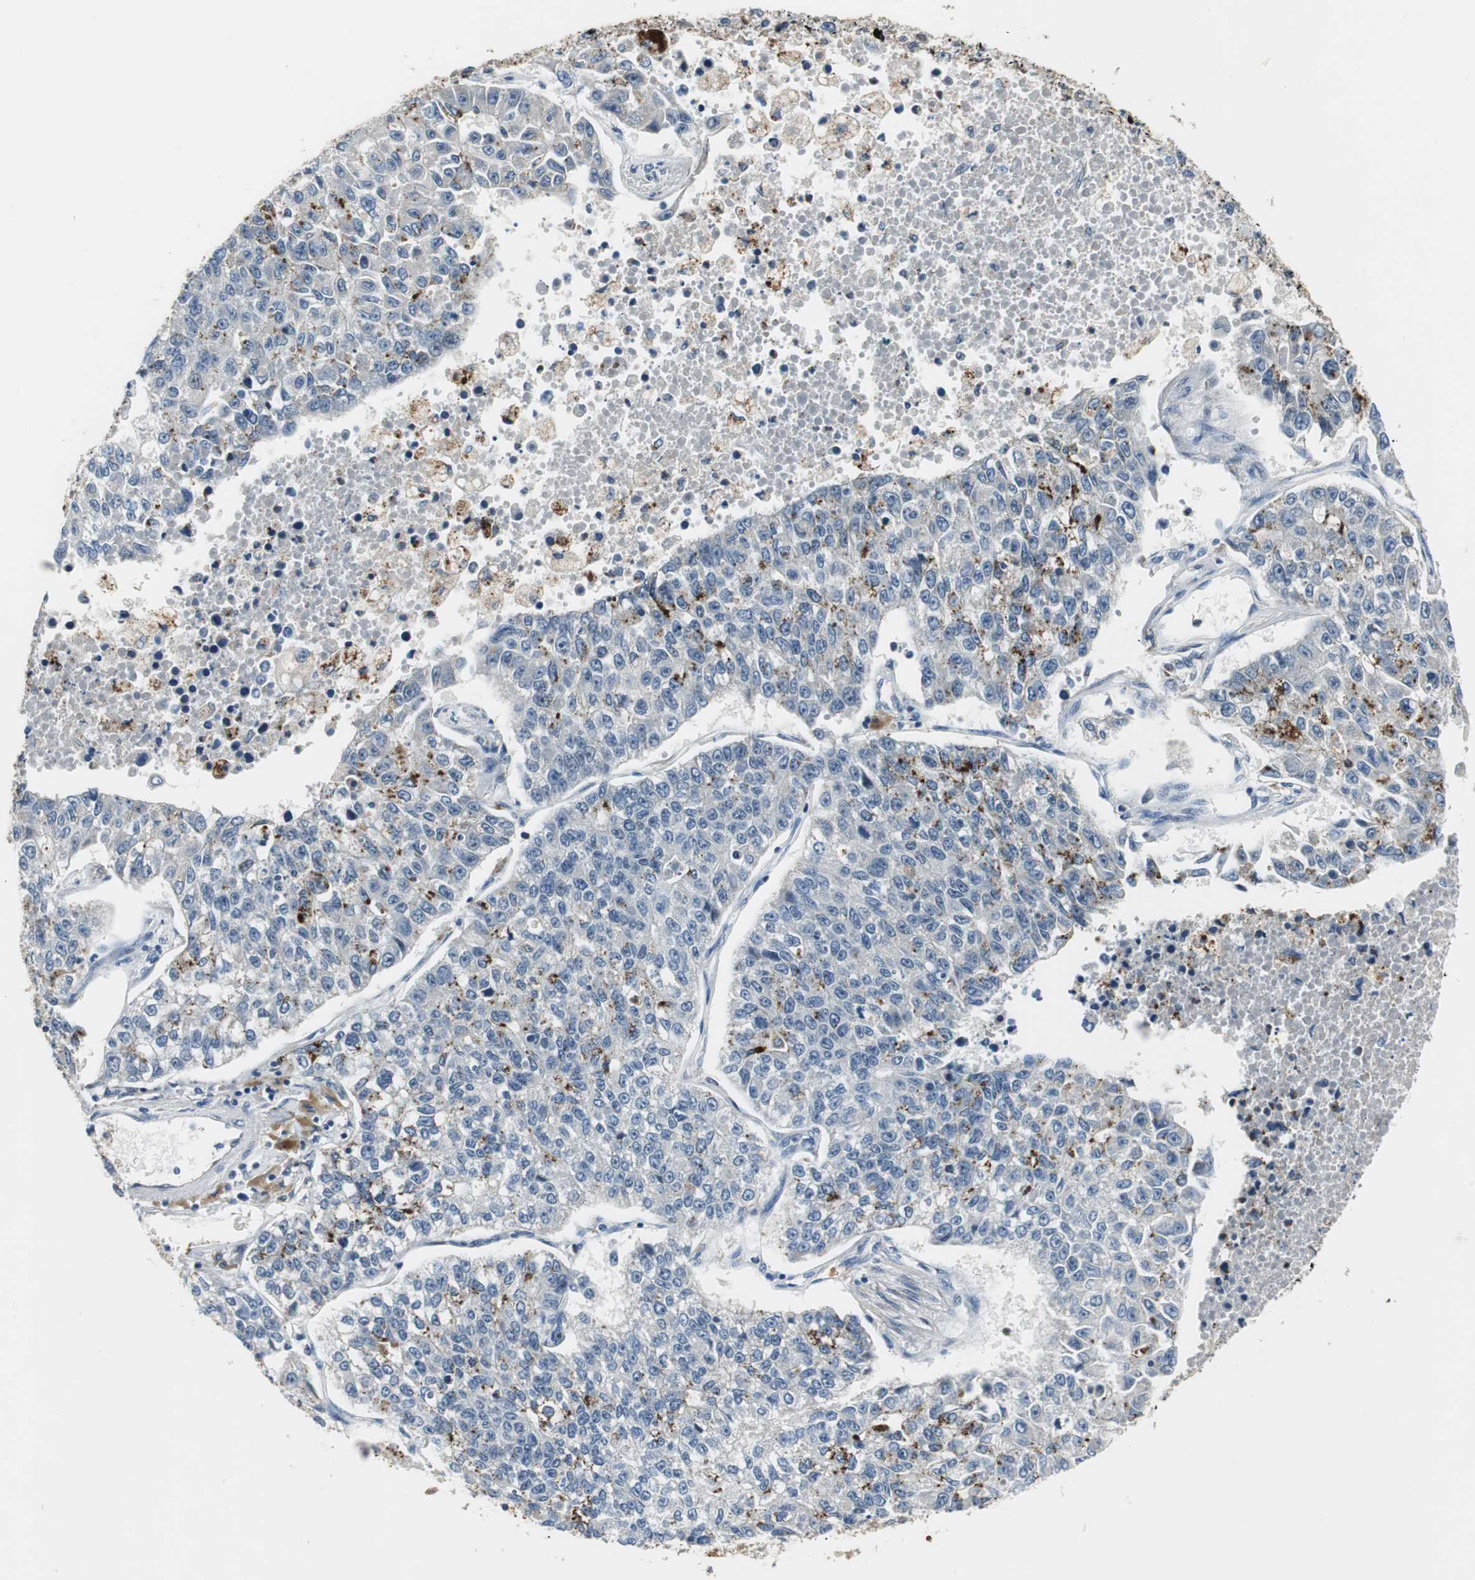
{"staining": {"intensity": "moderate", "quantity": "<25%", "location": "cytoplasmic/membranous"}, "tissue": "lung cancer", "cell_type": "Tumor cells", "image_type": "cancer", "snomed": [{"axis": "morphology", "description": "Adenocarcinoma, NOS"}, {"axis": "topography", "description": "Lung"}], "caption": "Immunohistochemical staining of adenocarcinoma (lung) shows low levels of moderate cytoplasmic/membranous positivity in approximately <25% of tumor cells. (IHC, brightfield microscopy, high magnification).", "gene": "FHL2", "patient": {"sex": "male", "age": 49}}